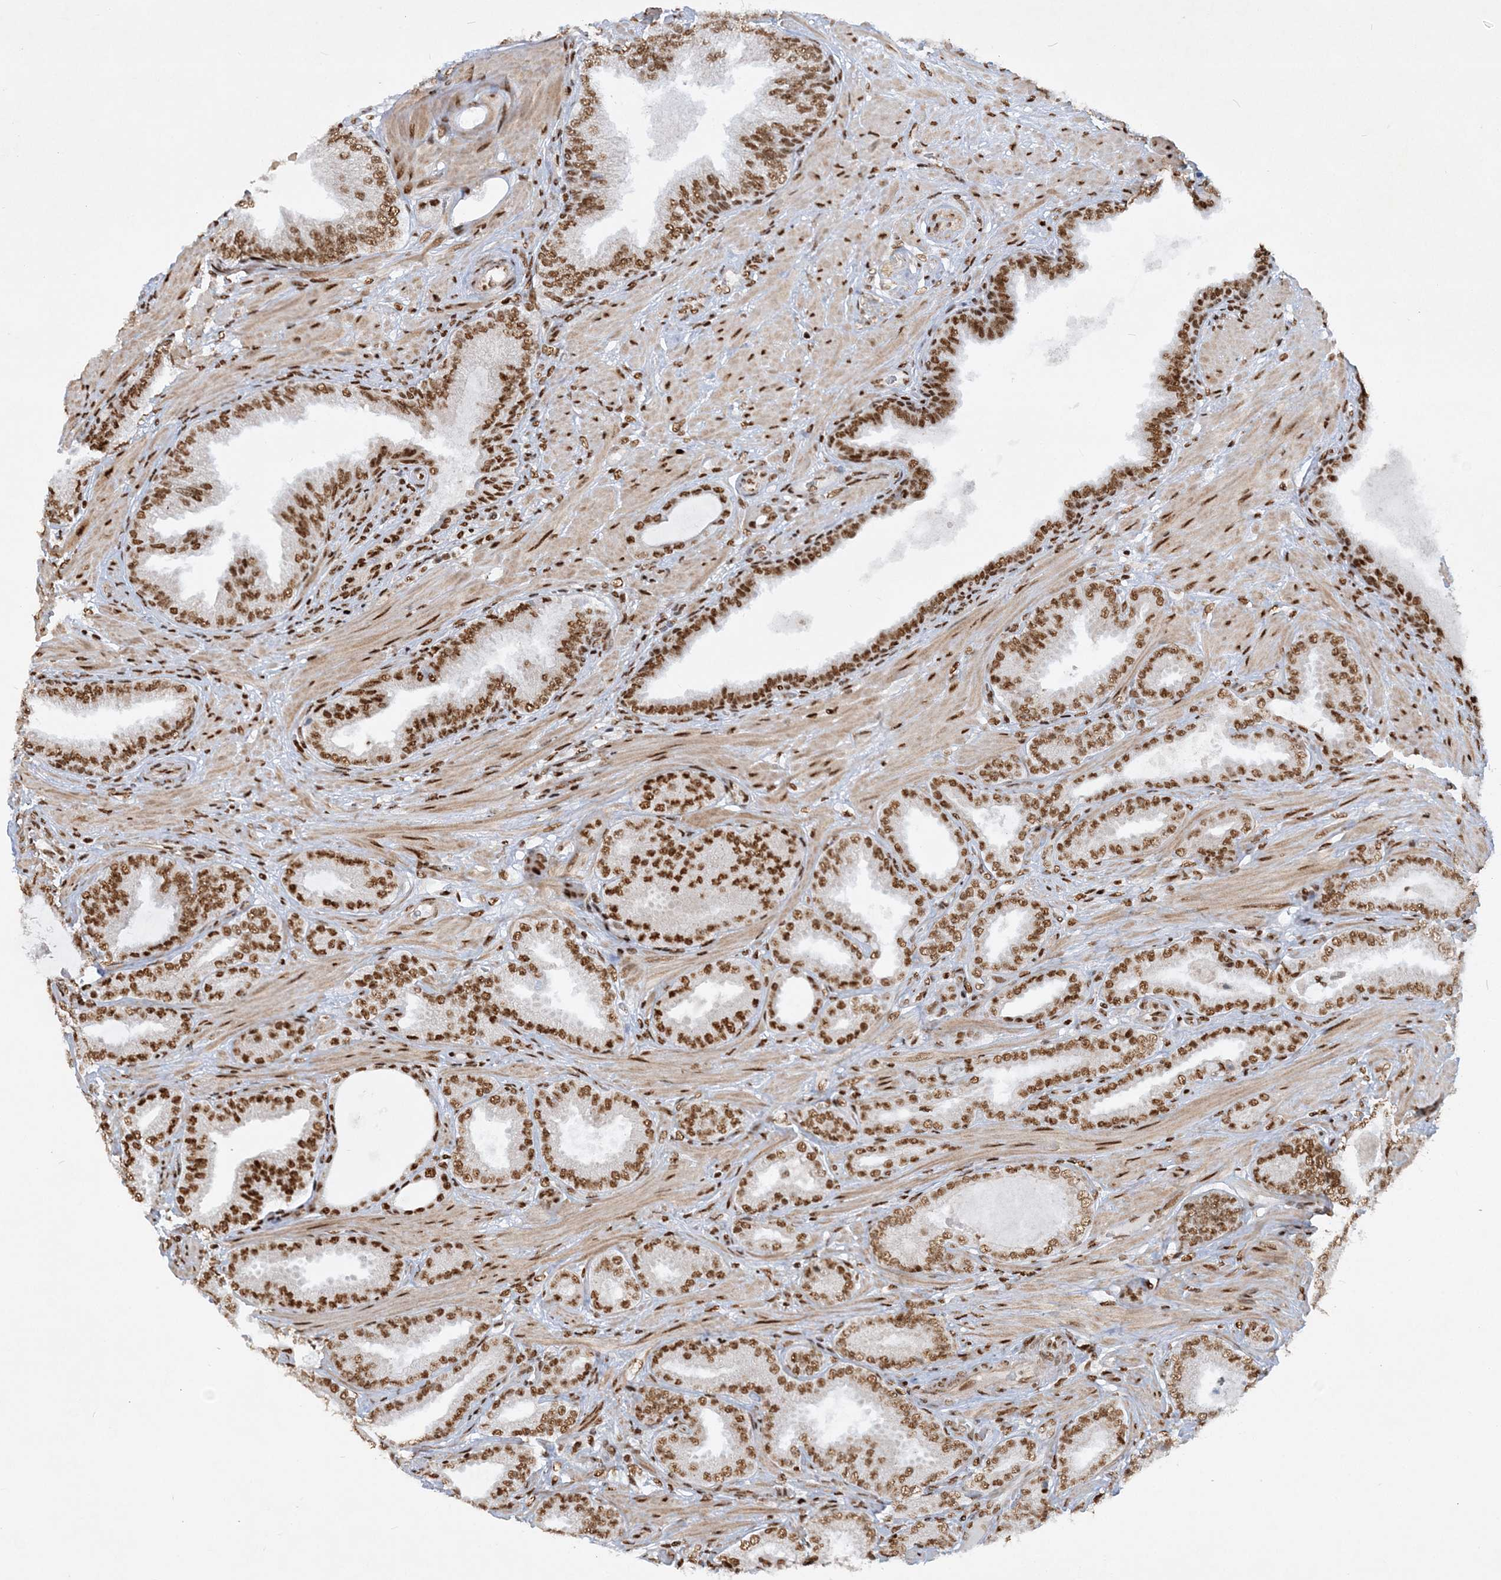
{"staining": {"intensity": "moderate", "quantity": ">75%", "location": "nuclear"}, "tissue": "prostate cancer", "cell_type": "Tumor cells", "image_type": "cancer", "snomed": [{"axis": "morphology", "description": "Adenocarcinoma, Low grade"}, {"axis": "topography", "description": "Prostate"}], "caption": "About >75% of tumor cells in human prostate cancer display moderate nuclear protein expression as visualized by brown immunohistochemical staining.", "gene": "DELE1", "patient": {"sex": "male", "age": 63}}